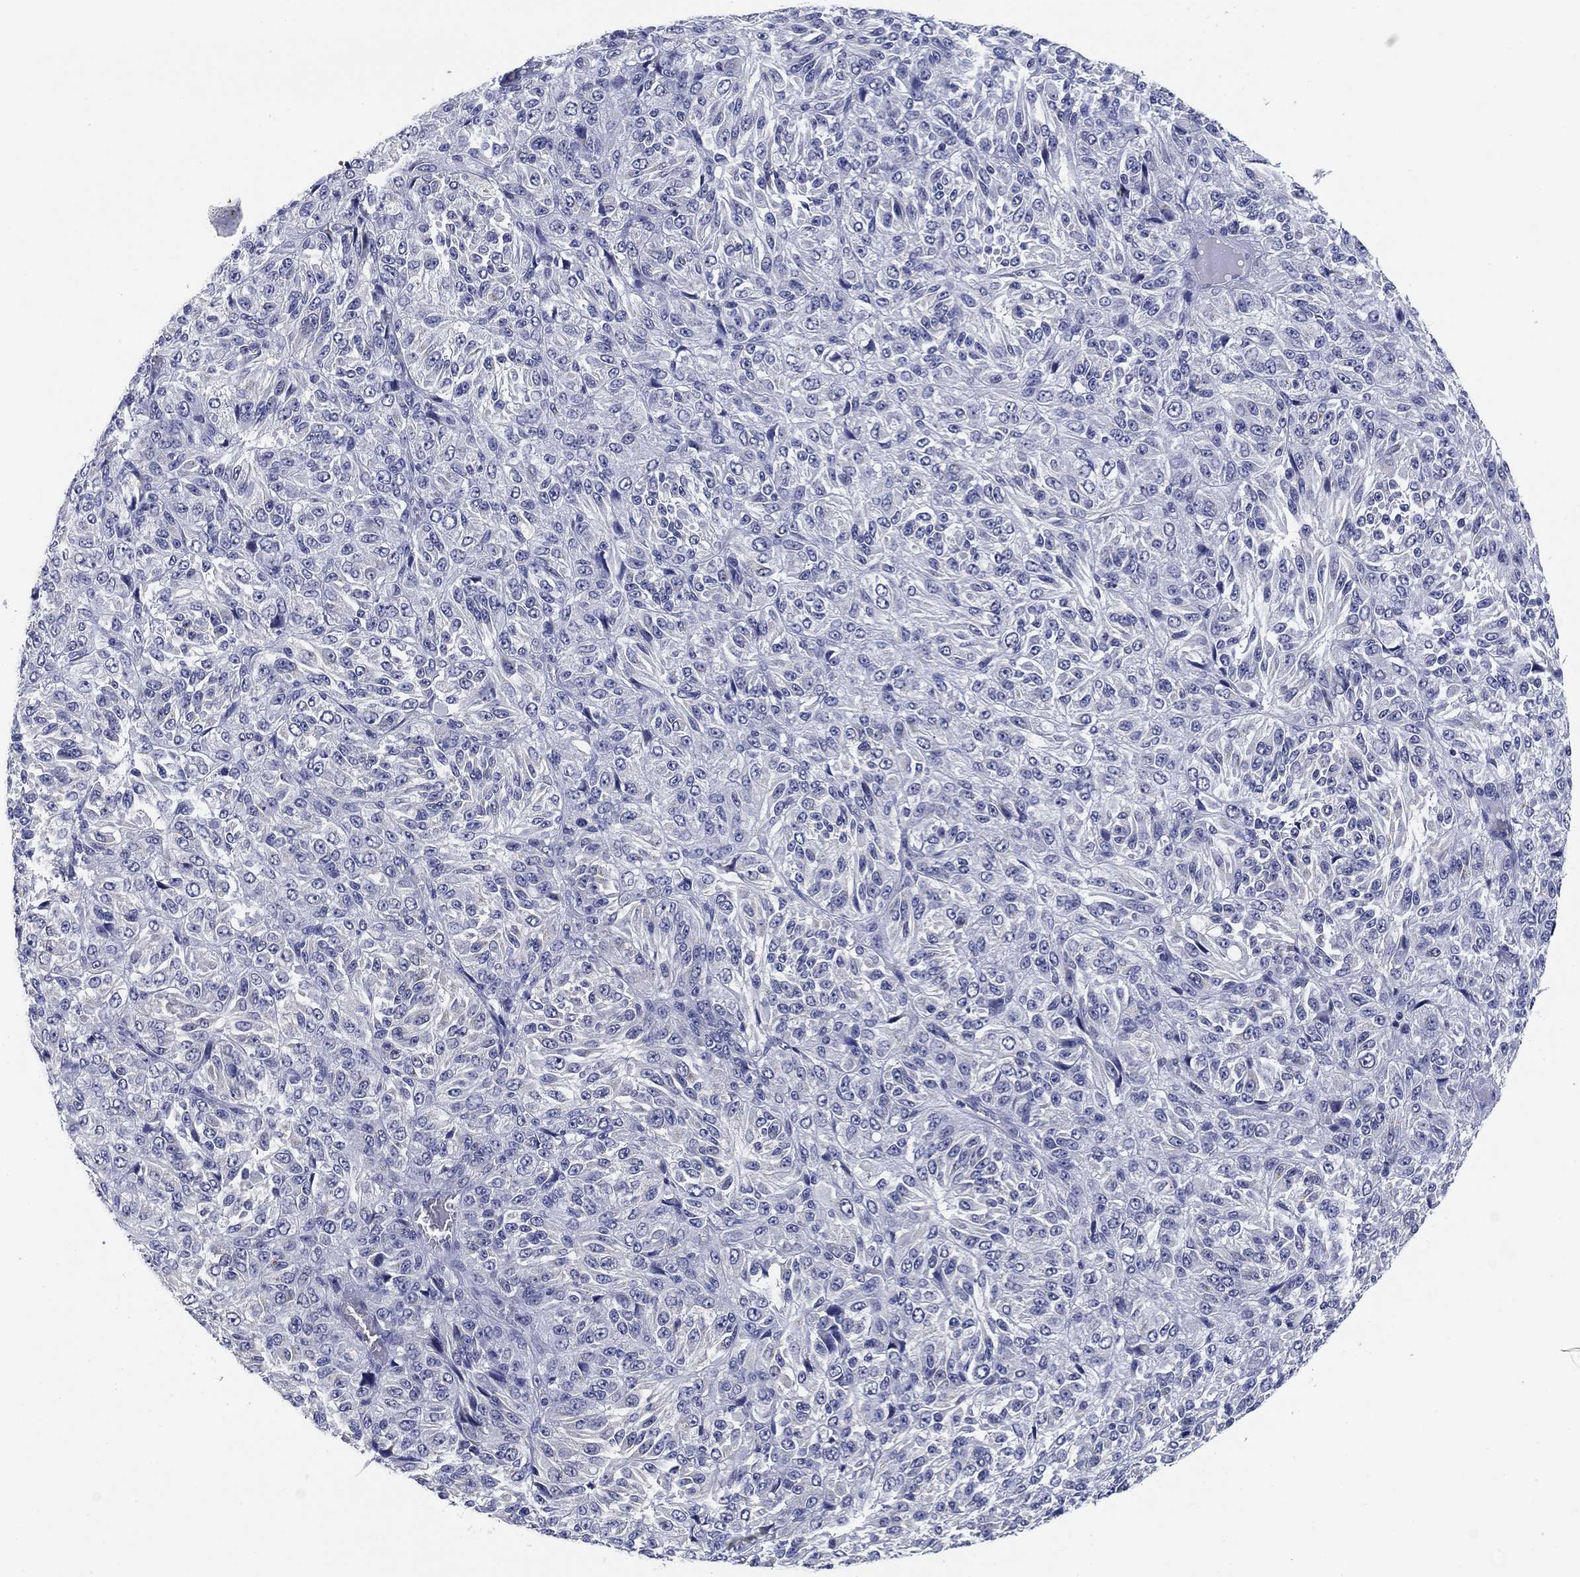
{"staining": {"intensity": "negative", "quantity": "none", "location": "none"}, "tissue": "melanoma", "cell_type": "Tumor cells", "image_type": "cancer", "snomed": [{"axis": "morphology", "description": "Malignant melanoma, Metastatic site"}, {"axis": "topography", "description": "Brain"}], "caption": "Tumor cells are negative for protein expression in human malignant melanoma (metastatic site). Brightfield microscopy of IHC stained with DAB (3,3'-diaminobenzidine) (brown) and hematoxylin (blue), captured at high magnification.", "gene": "CLUL1", "patient": {"sex": "female", "age": 56}}